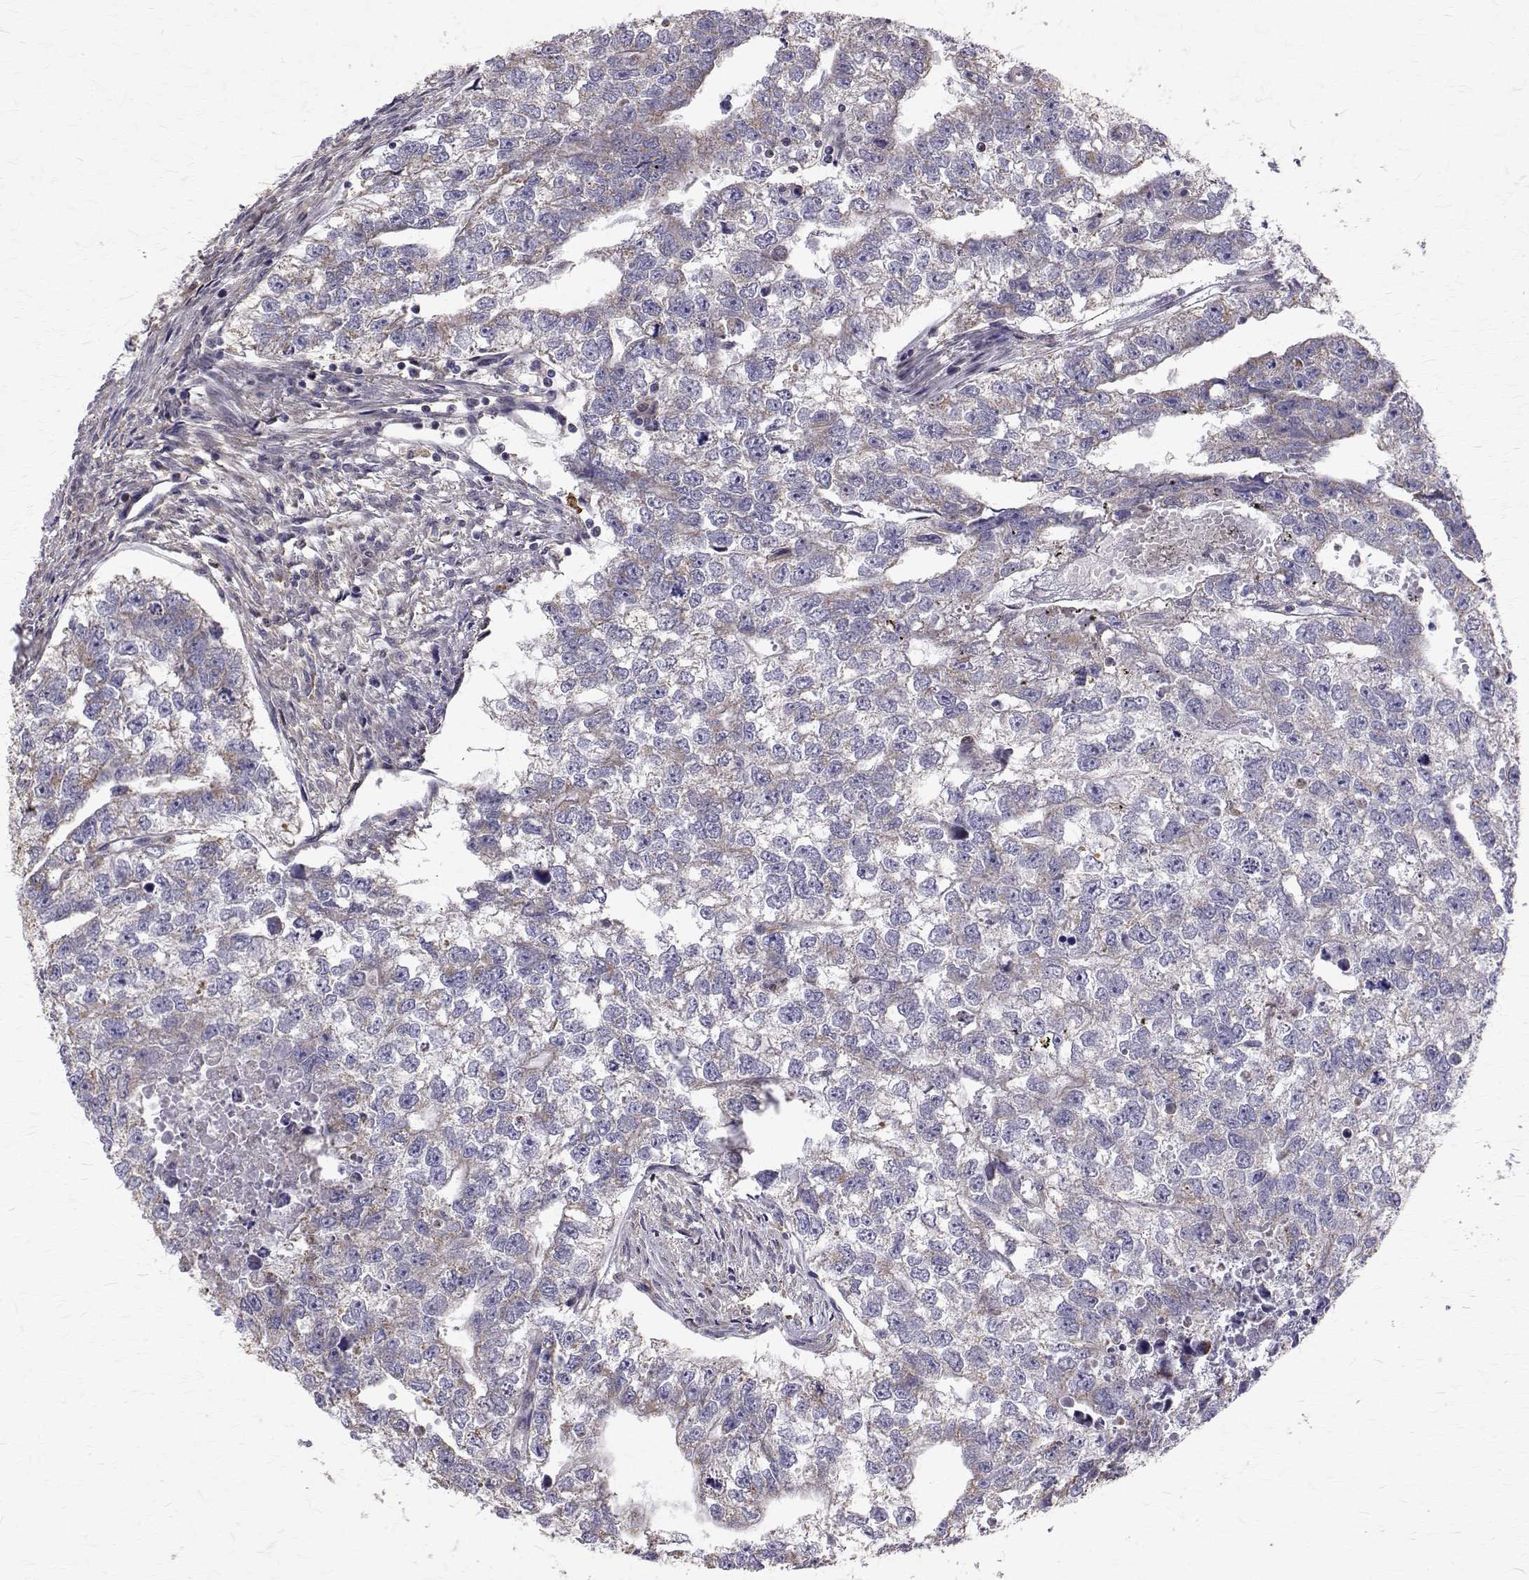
{"staining": {"intensity": "negative", "quantity": "none", "location": "none"}, "tissue": "testis cancer", "cell_type": "Tumor cells", "image_type": "cancer", "snomed": [{"axis": "morphology", "description": "Carcinoma, Embryonal, NOS"}, {"axis": "morphology", "description": "Teratoma, malignant, NOS"}, {"axis": "topography", "description": "Testis"}], "caption": "DAB immunohistochemical staining of human testis embryonal carcinoma exhibits no significant expression in tumor cells.", "gene": "CCDC89", "patient": {"sex": "male", "age": 44}}